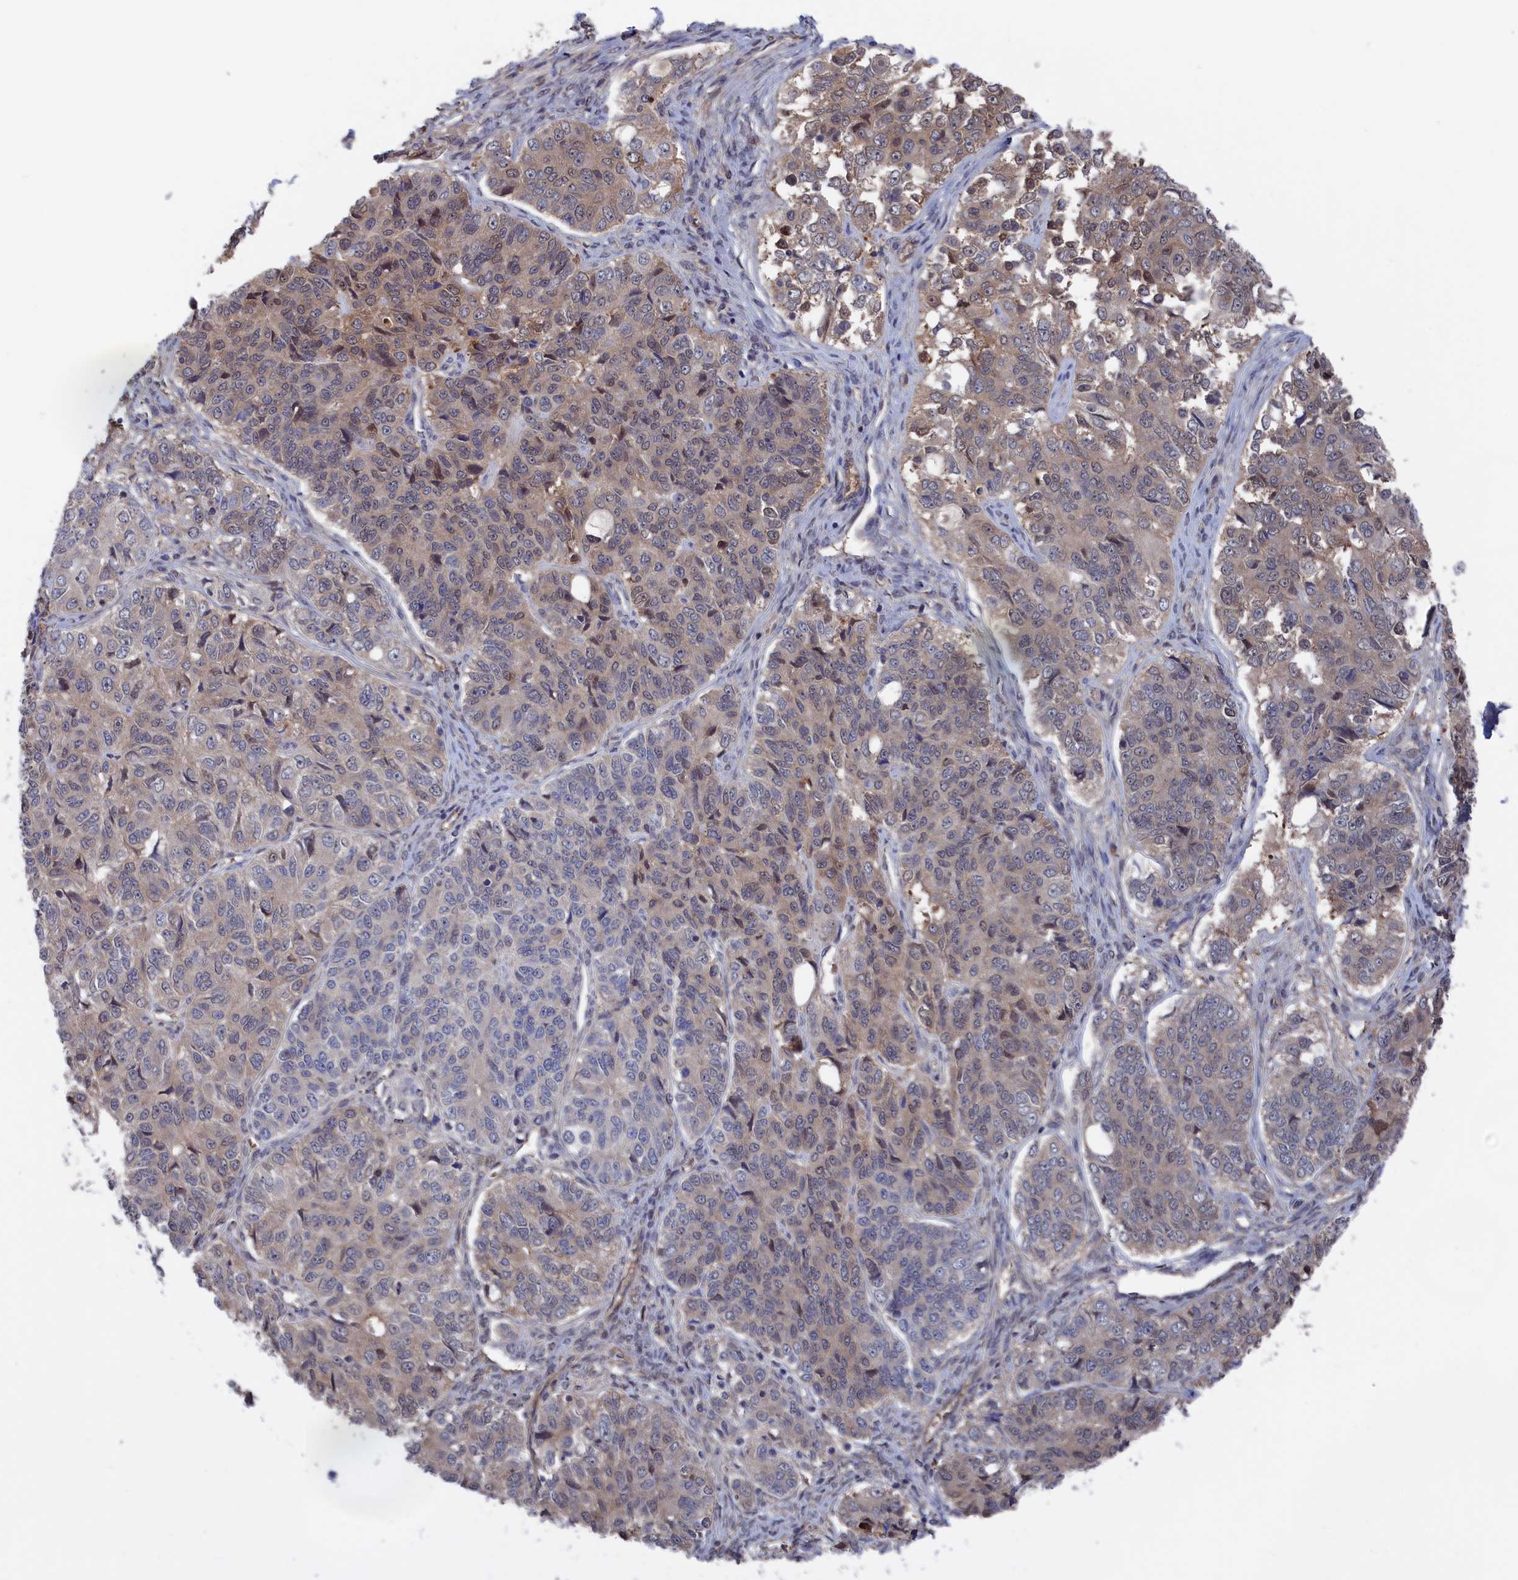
{"staining": {"intensity": "moderate", "quantity": "<25%", "location": "nuclear"}, "tissue": "ovarian cancer", "cell_type": "Tumor cells", "image_type": "cancer", "snomed": [{"axis": "morphology", "description": "Carcinoma, endometroid"}, {"axis": "topography", "description": "Ovary"}], "caption": "This is a micrograph of IHC staining of ovarian cancer, which shows moderate positivity in the nuclear of tumor cells.", "gene": "NUTF2", "patient": {"sex": "female", "age": 51}}